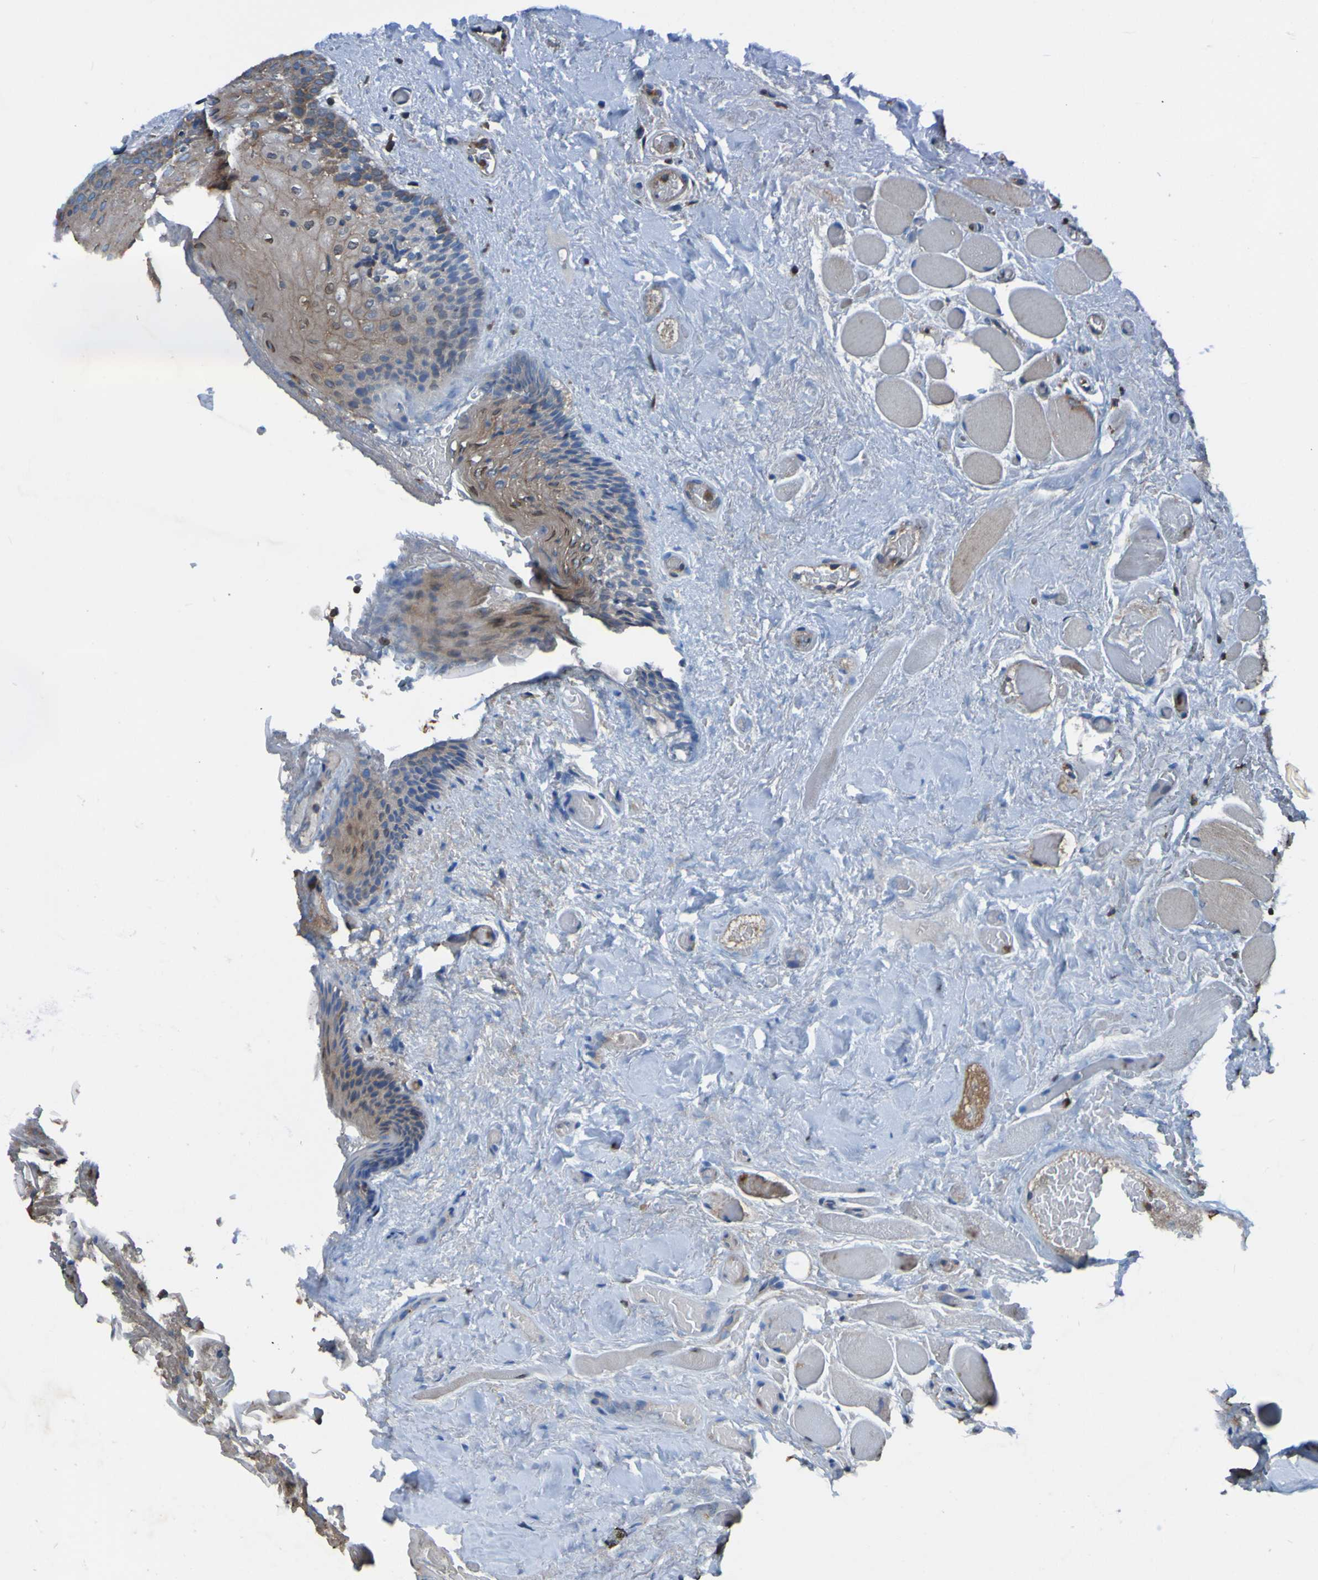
{"staining": {"intensity": "moderate", "quantity": "25%-75%", "location": "cytoplasmic/membranous"}, "tissue": "oral mucosa", "cell_type": "Squamous epithelial cells", "image_type": "normal", "snomed": [{"axis": "morphology", "description": "Normal tissue, NOS"}, {"axis": "morphology", "description": "Squamous cell carcinoma, NOS"}, {"axis": "topography", "description": "Skeletal muscle"}, {"axis": "topography", "description": "Adipose tissue"}, {"axis": "topography", "description": "Vascular tissue"}, {"axis": "topography", "description": "Oral tissue"}, {"axis": "topography", "description": "Peripheral nerve tissue"}, {"axis": "topography", "description": "Head-Neck"}], "caption": "Human oral mucosa stained for a protein (brown) exhibits moderate cytoplasmic/membranous positive expression in approximately 25%-75% of squamous epithelial cells.", "gene": "RAB5B", "patient": {"sex": "male", "age": 71}}